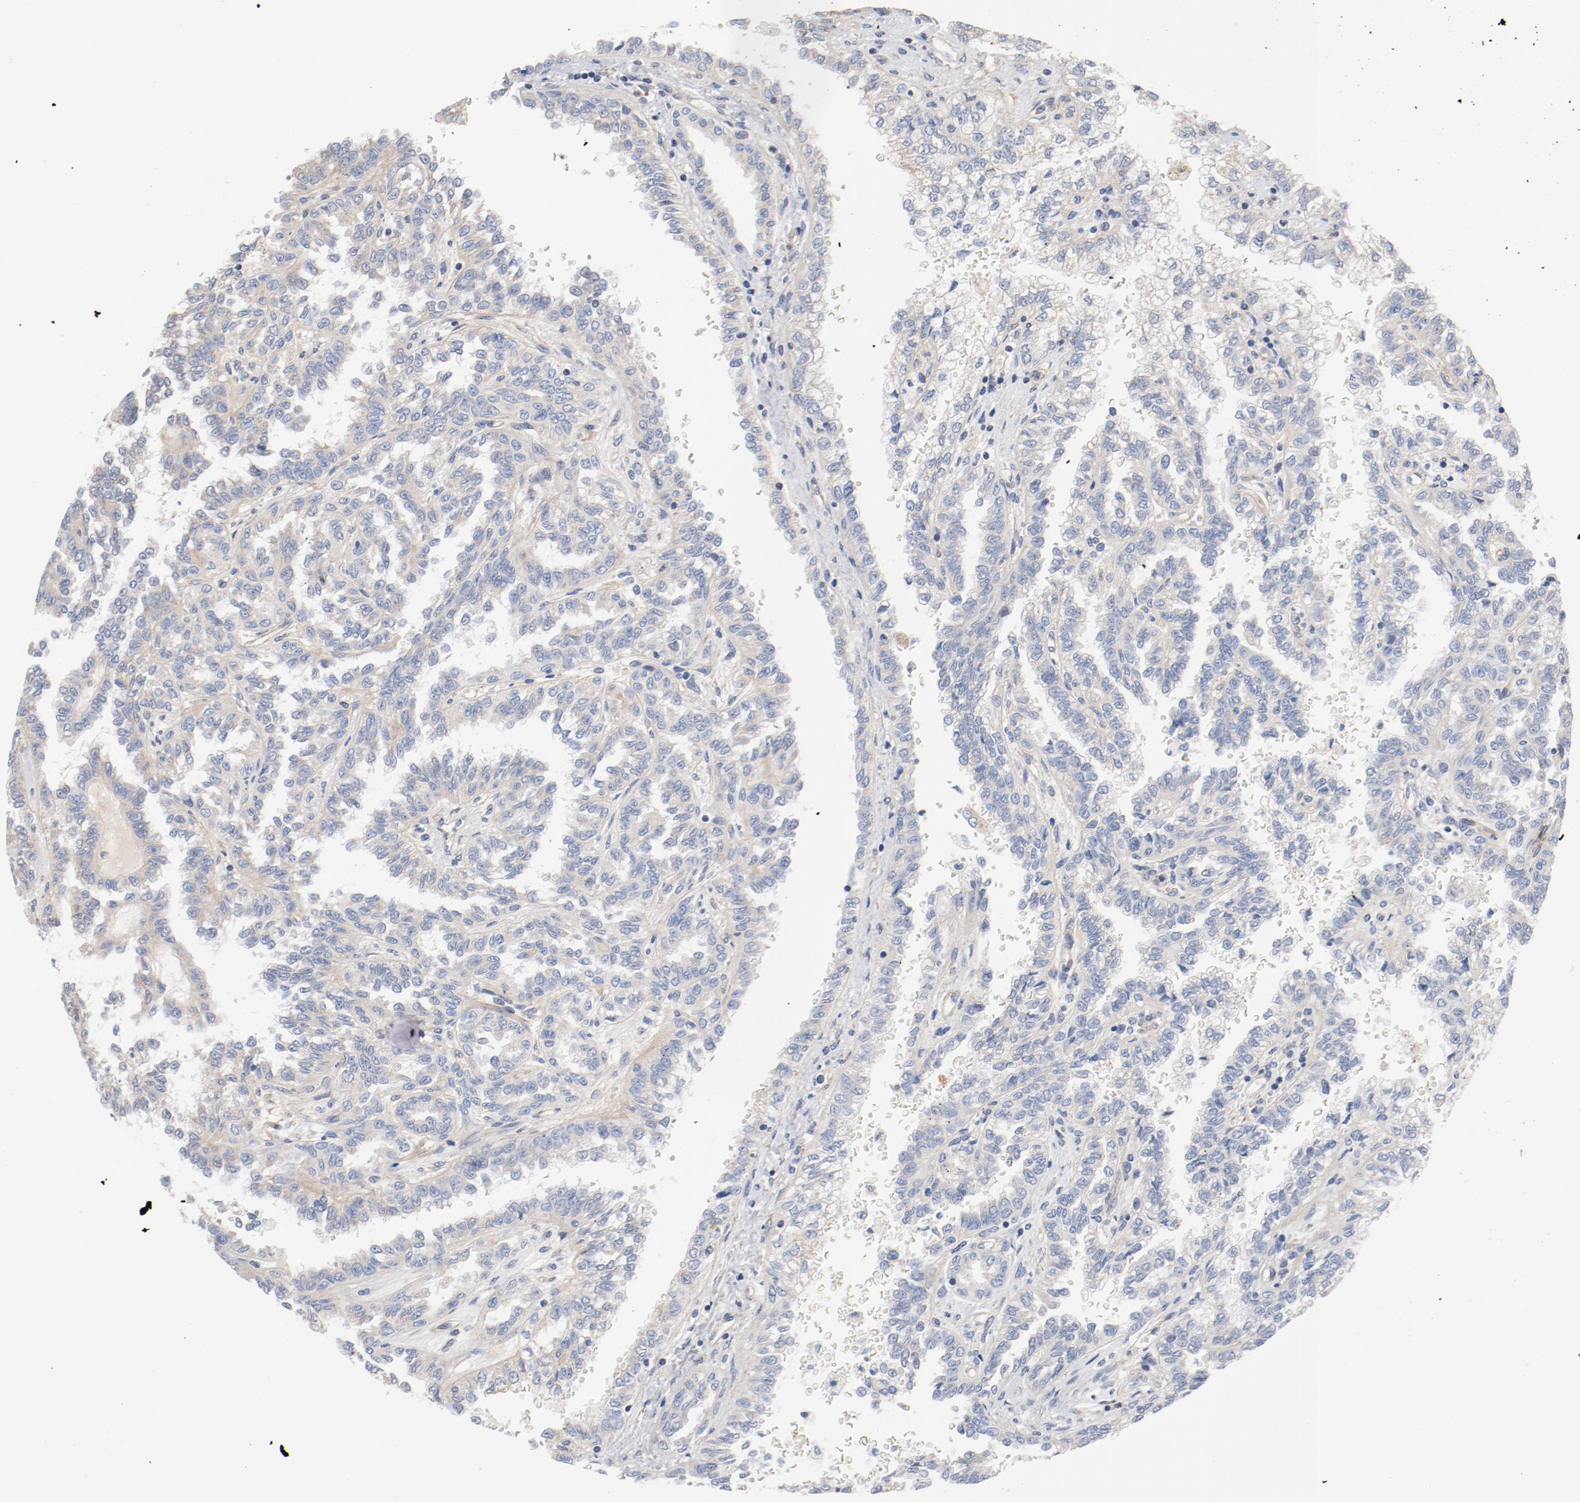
{"staining": {"intensity": "weak", "quantity": "<25%", "location": "cytoplasmic/membranous"}, "tissue": "renal cancer", "cell_type": "Tumor cells", "image_type": "cancer", "snomed": [{"axis": "morphology", "description": "Inflammation, NOS"}, {"axis": "morphology", "description": "Adenocarcinoma, NOS"}, {"axis": "topography", "description": "Kidney"}], "caption": "Human adenocarcinoma (renal) stained for a protein using IHC reveals no positivity in tumor cells.", "gene": "ILK", "patient": {"sex": "male", "age": 68}}